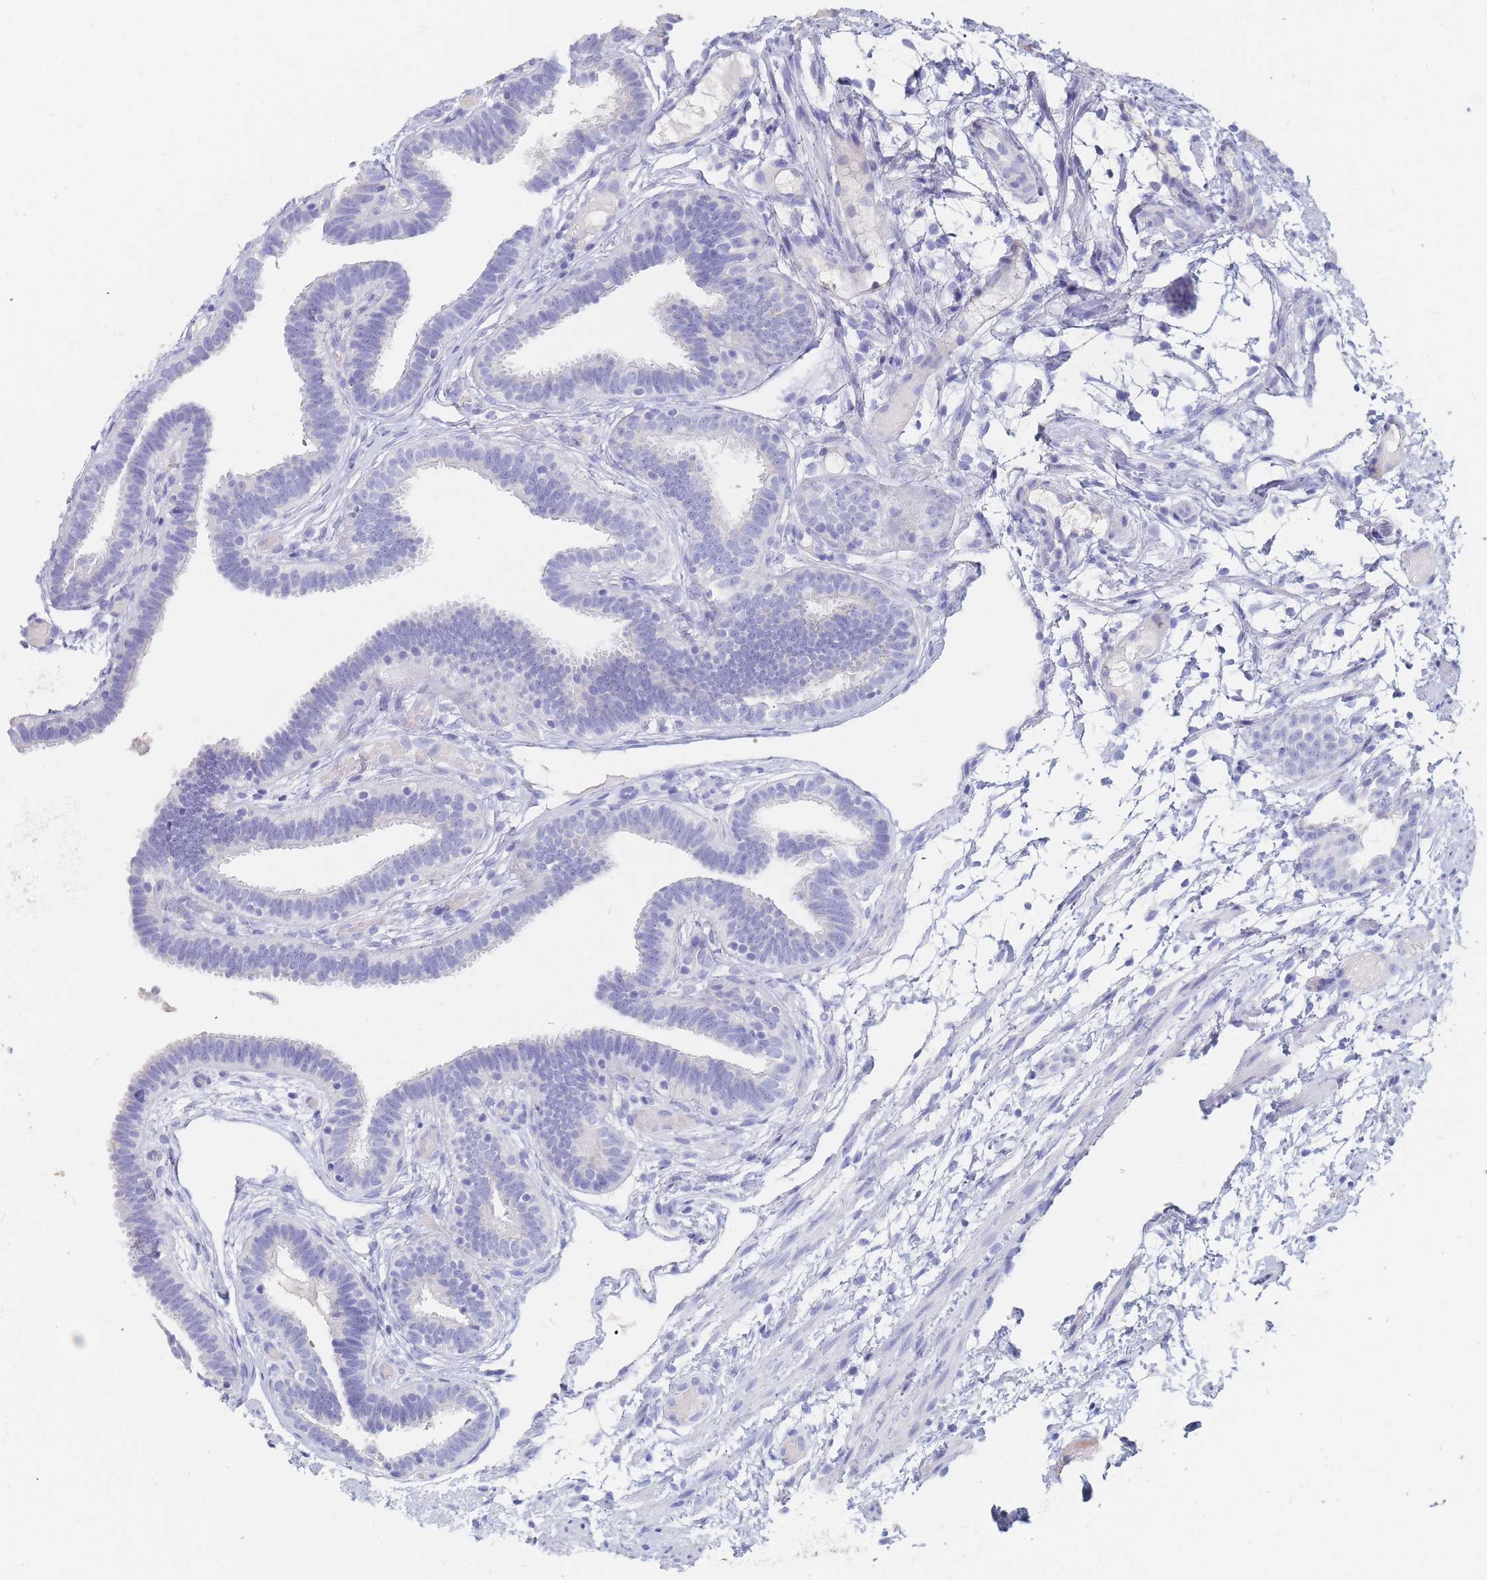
{"staining": {"intensity": "negative", "quantity": "none", "location": "none"}, "tissue": "fallopian tube", "cell_type": "Glandular cells", "image_type": "normal", "snomed": [{"axis": "morphology", "description": "Normal tissue, NOS"}, {"axis": "topography", "description": "Fallopian tube"}], "caption": "The immunohistochemistry histopathology image has no significant staining in glandular cells of fallopian tube. Nuclei are stained in blue.", "gene": "SLC25A35", "patient": {"sex": "female", "age": 37}}